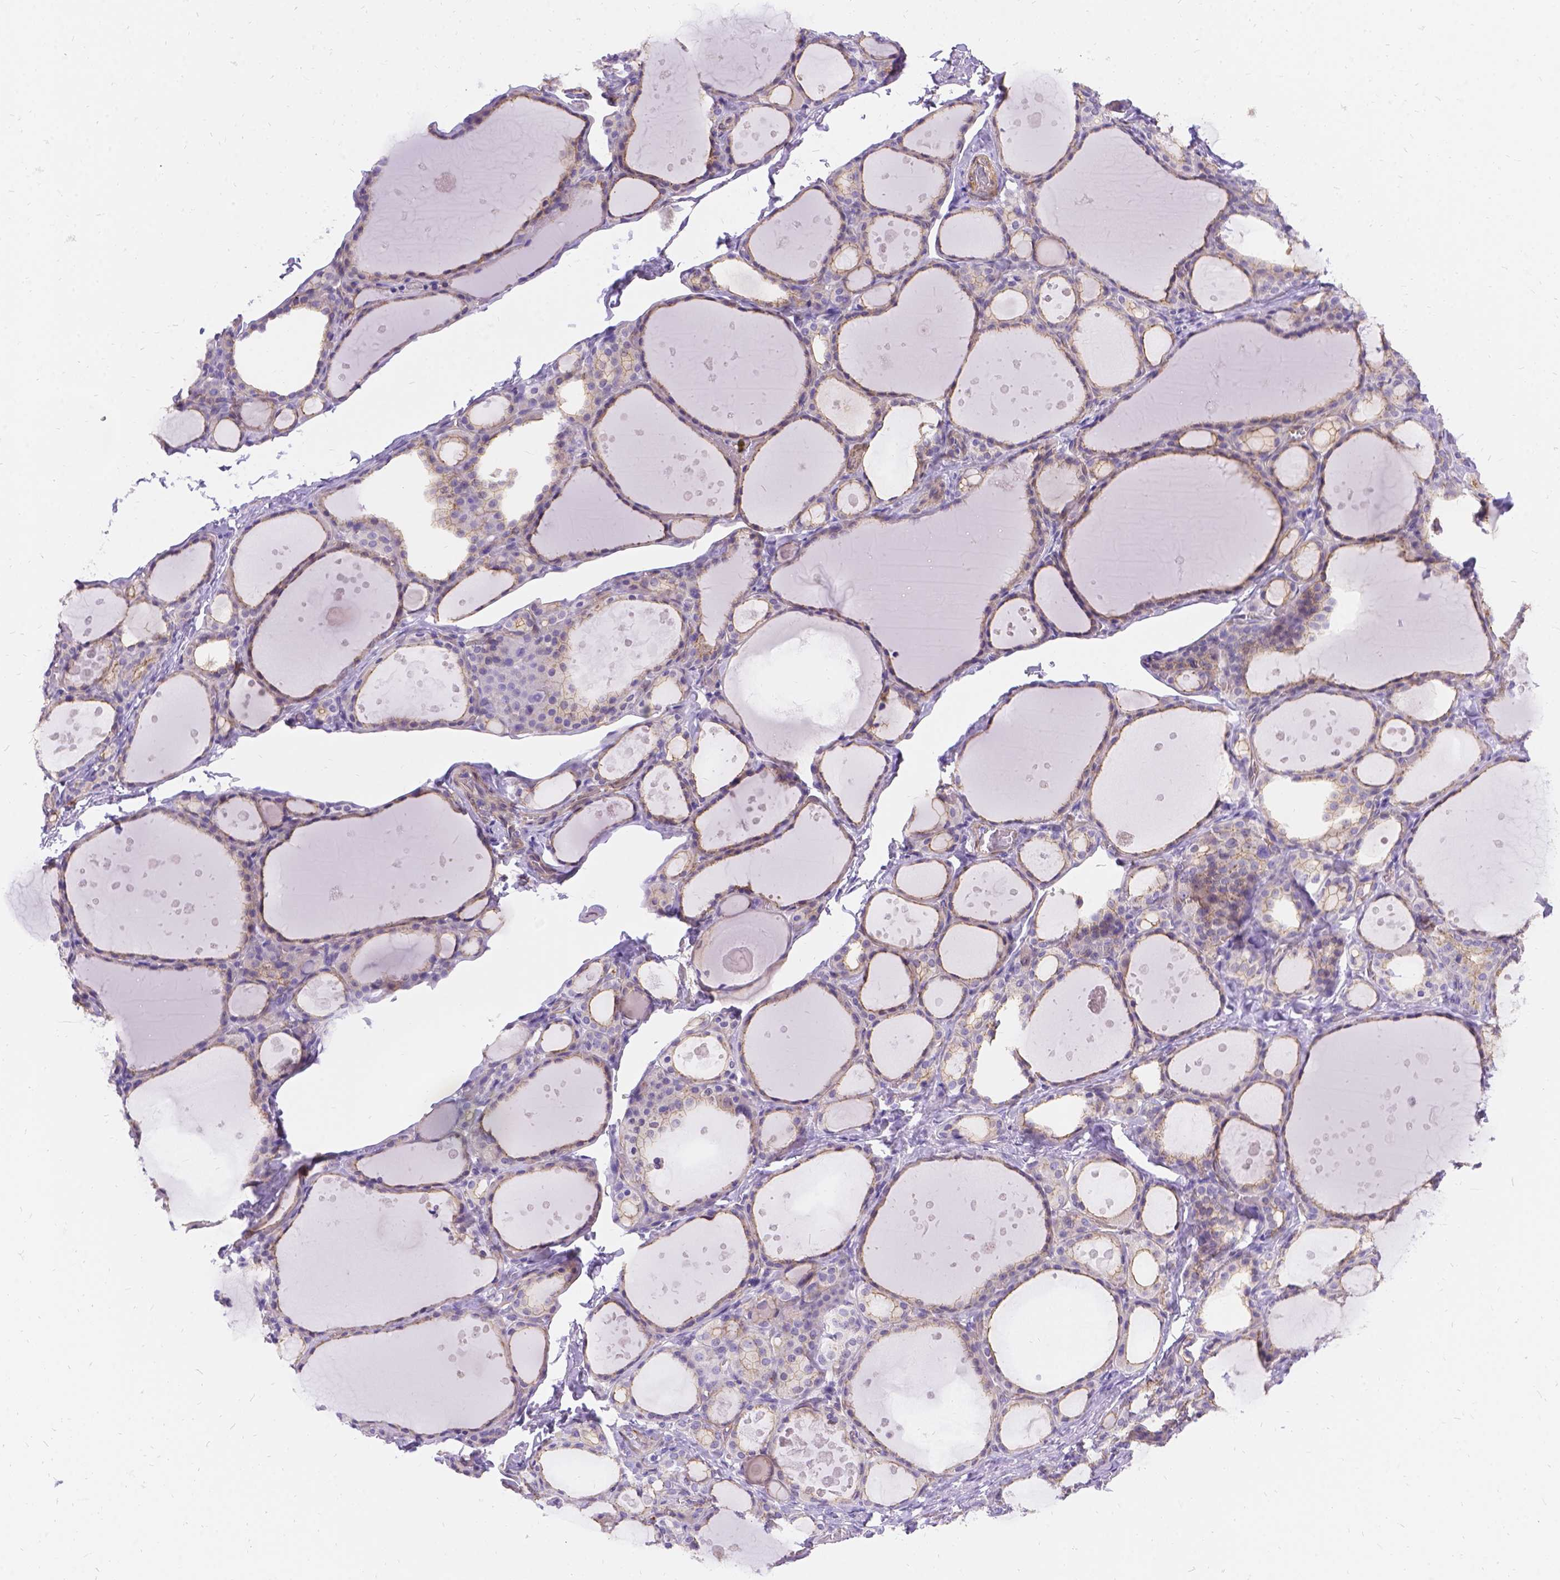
{"staining": {"intensity": "weak", "quantity": "<25%", "location": "cytoplasmic/membranous"}, "tissue": "thyroid gland", "cell_type": "Glandular cells", "image_type": "normal", "snomed": [{"axis": "morphology", "description": "Normal tissue, NOS"}, {"axis": "topography", "description": "Thyroid gland"}], "caption": "Immunohistochemistry (IHC) histopathology image of benign thyroid gland stained for a protein (brown), which demonstrates no positivity in glandular cells.", "gene": "PALS1", "patient": {"sex": "male", "age": 68}}